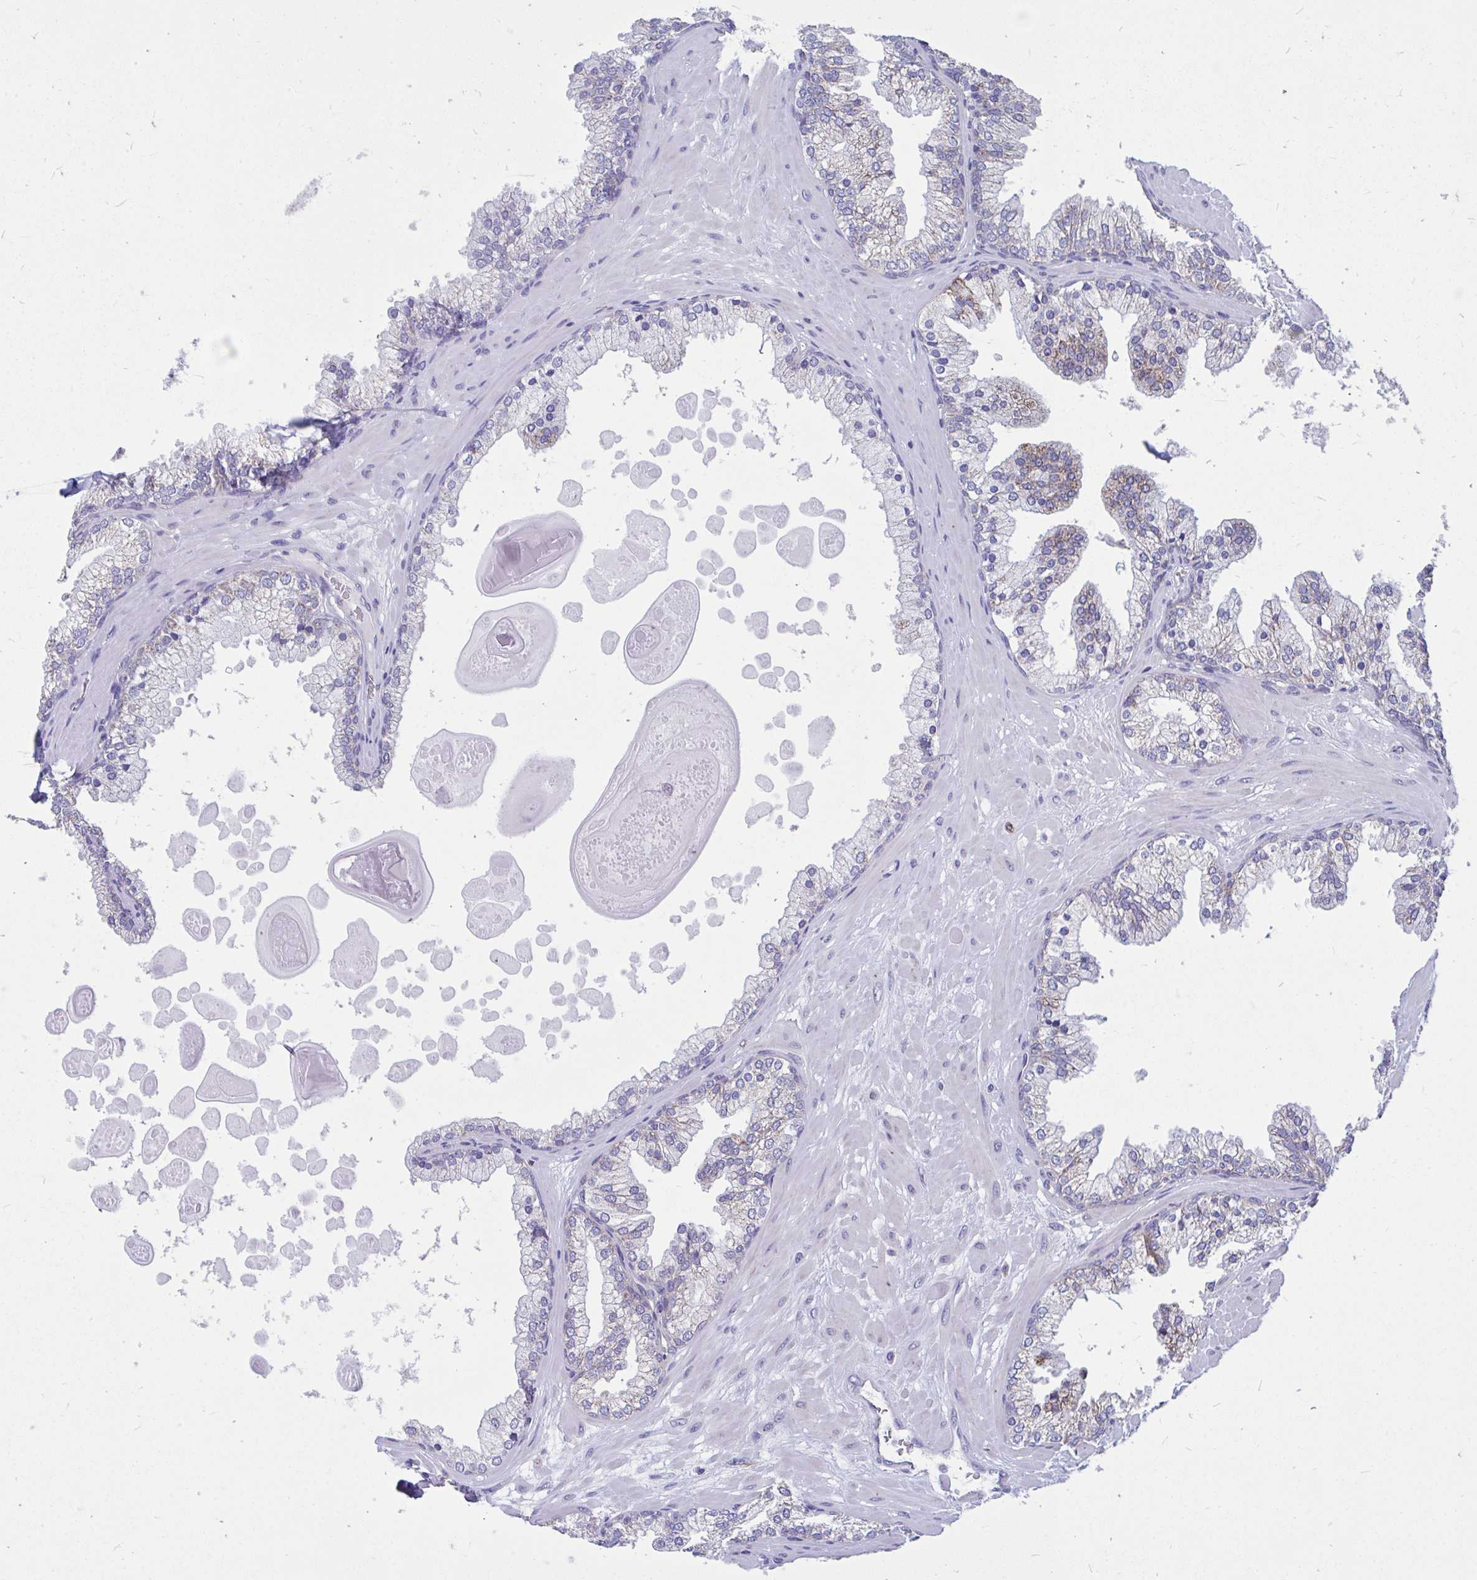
{"staining": {"intensity": "moderate", "quantity": "<25%", "location": "cytoplasmic/membranous"}, "tissue": "prostate", "cell_type": "Glandular cells", "image_type": "normal", "snomed": [{"axis": "morphology", "description": "Normal tissue, NOS"}, {"axis": "topography", "description": "Prostate"}, {"axis": "topography", "description": "Peripheral nerve tissue"}], "caption": "The image displays immunohistochemical staining of benign prostate. There is moderate cytoplasmic/membranous positivity is seen in about <25% of glandular cells. The protein of interest is shown in brown color, while the nuclei are stained blue.", "gene": "OR13A1", "patient": {"sex": "male", "age": 61}}